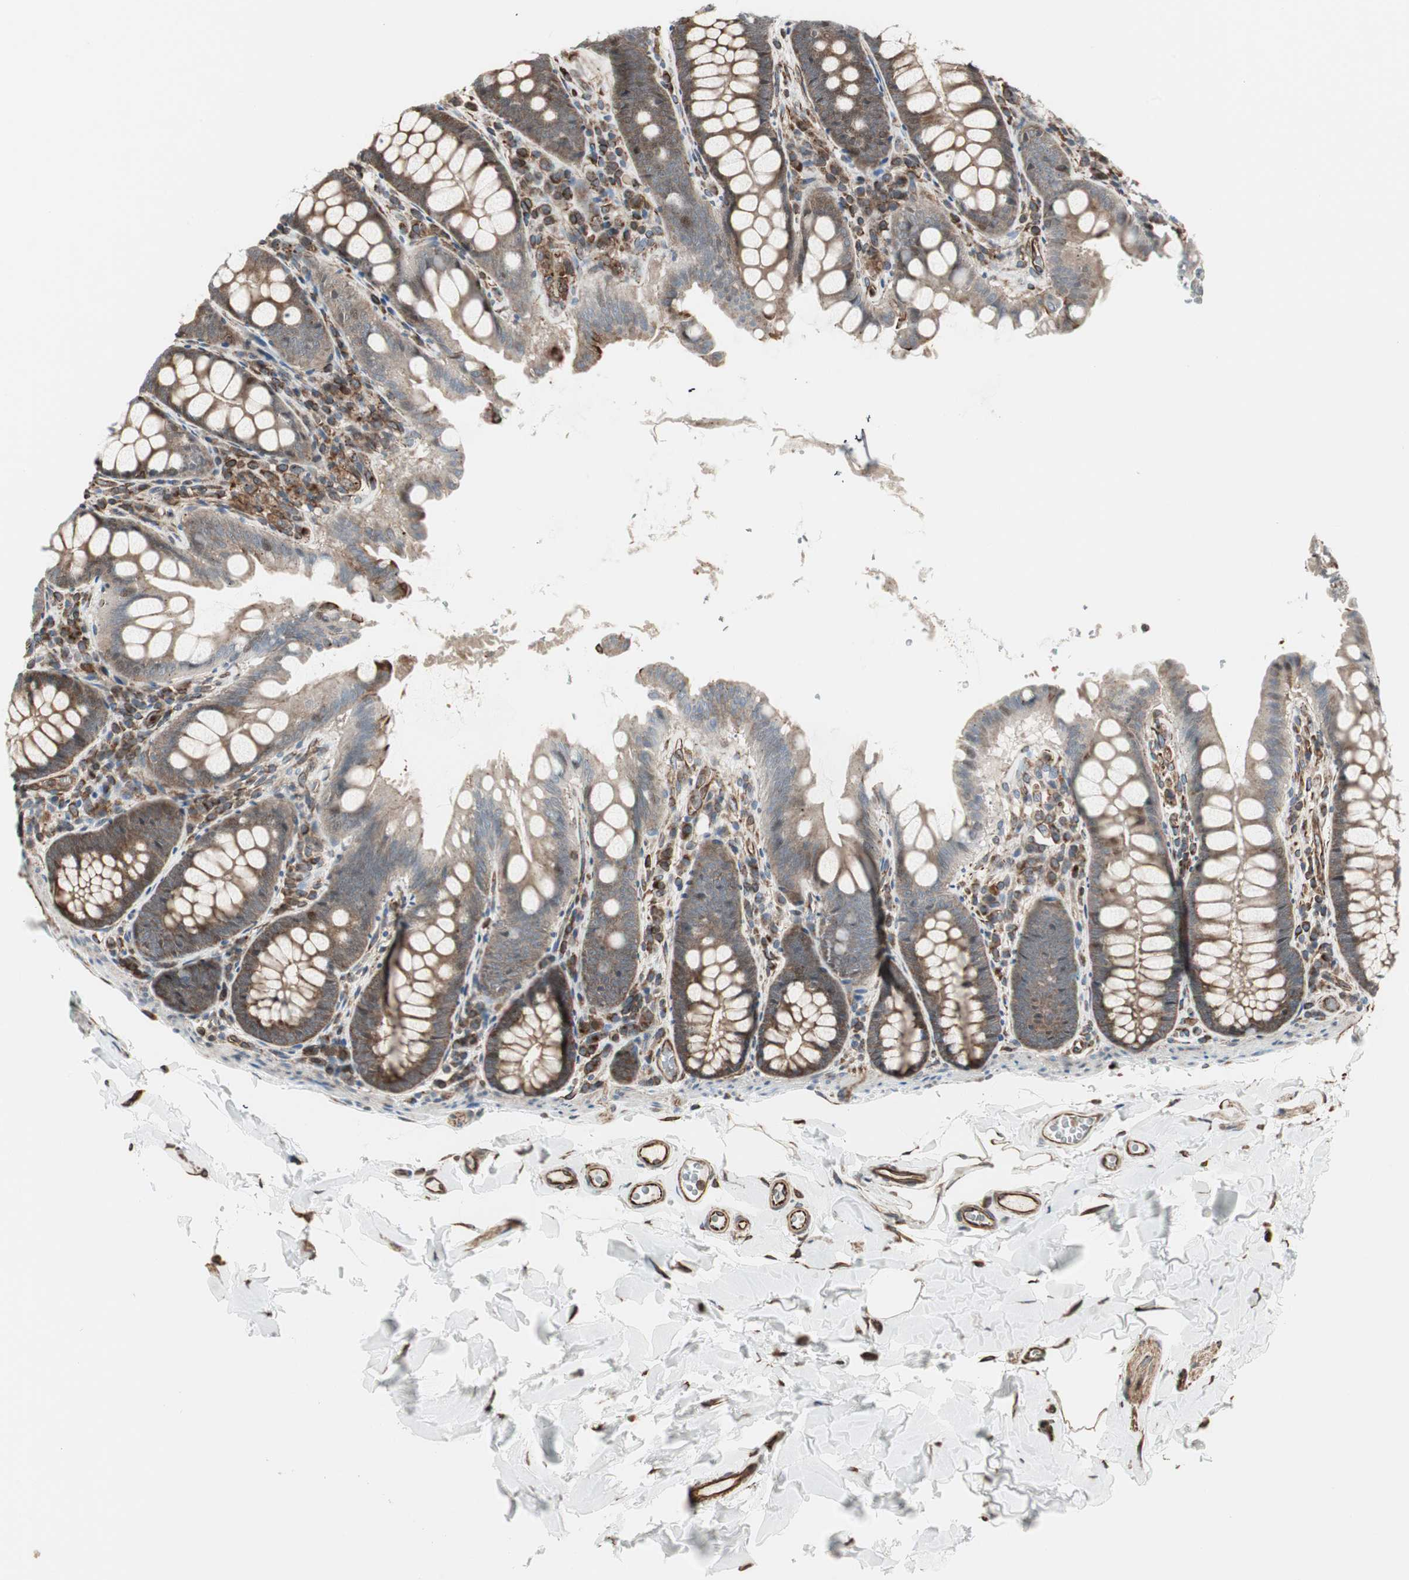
{"staining": {"intensity": "moderate", "quantity": ">75%", "location": "cytoplasmic/membranous"}, "tissue": "colon", "cell_type": "Endothelial cells", "image_type": "normal", "snomed": [{"axis": "morphology", "description": "Normal tissue, NOS"}, {"axis": "topography", "description": "Colon"}], "caption": "Approximately >75% of endothelial cells in unremarkable human colon demonstrate moderate cytoplasmic/membranous protein staining as visualized by brown immunohistochemical staining.", "gene": "MAD2L2", "patient": {"sex": "female", "age": 61}}